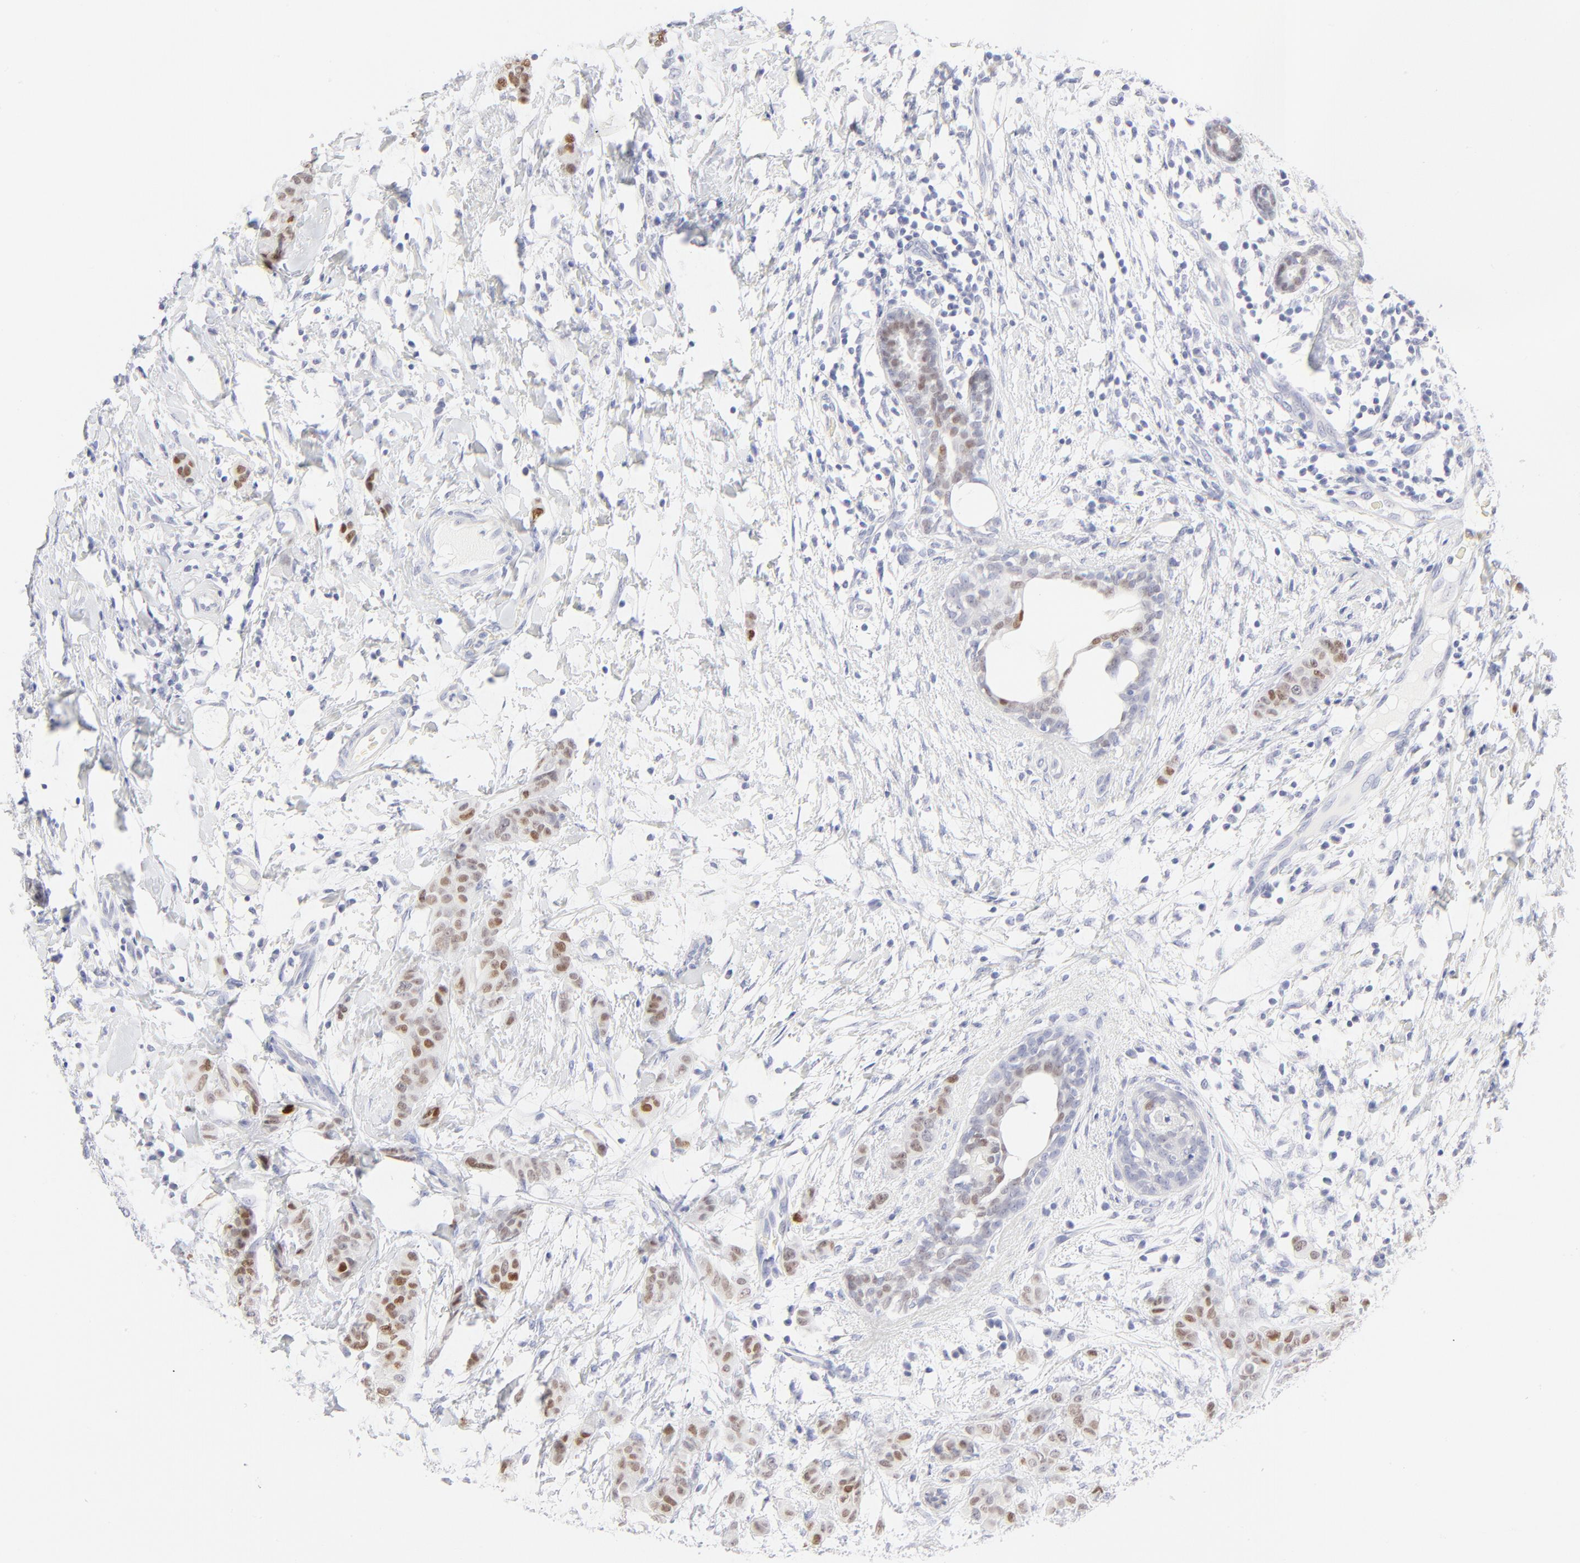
{"staining": {"intensity": "moderate", "quantity": "25%-75%", "location": "nuclear"}, "tissue": "breast cancer", "cell_type": "Tumor cells", "image_type": "cancer", "snomed": [{"axis": "morphology", "description": "Duct carcinoma"}, {"axis": "topography", "description": "Breast"}], "caption": "Immunohistochemistry (IHC) micrograph of neoplastic tissue: human breast cancer (infiltrating ductal carcinoma) stained using IHC exhibits medium levels of moderate protein expression localized specifically in the nuclear of tumor cells, appearing as a nuclear brown color.", "gene": "ELF3", "patient": {"sex": "female", "age": 40}}